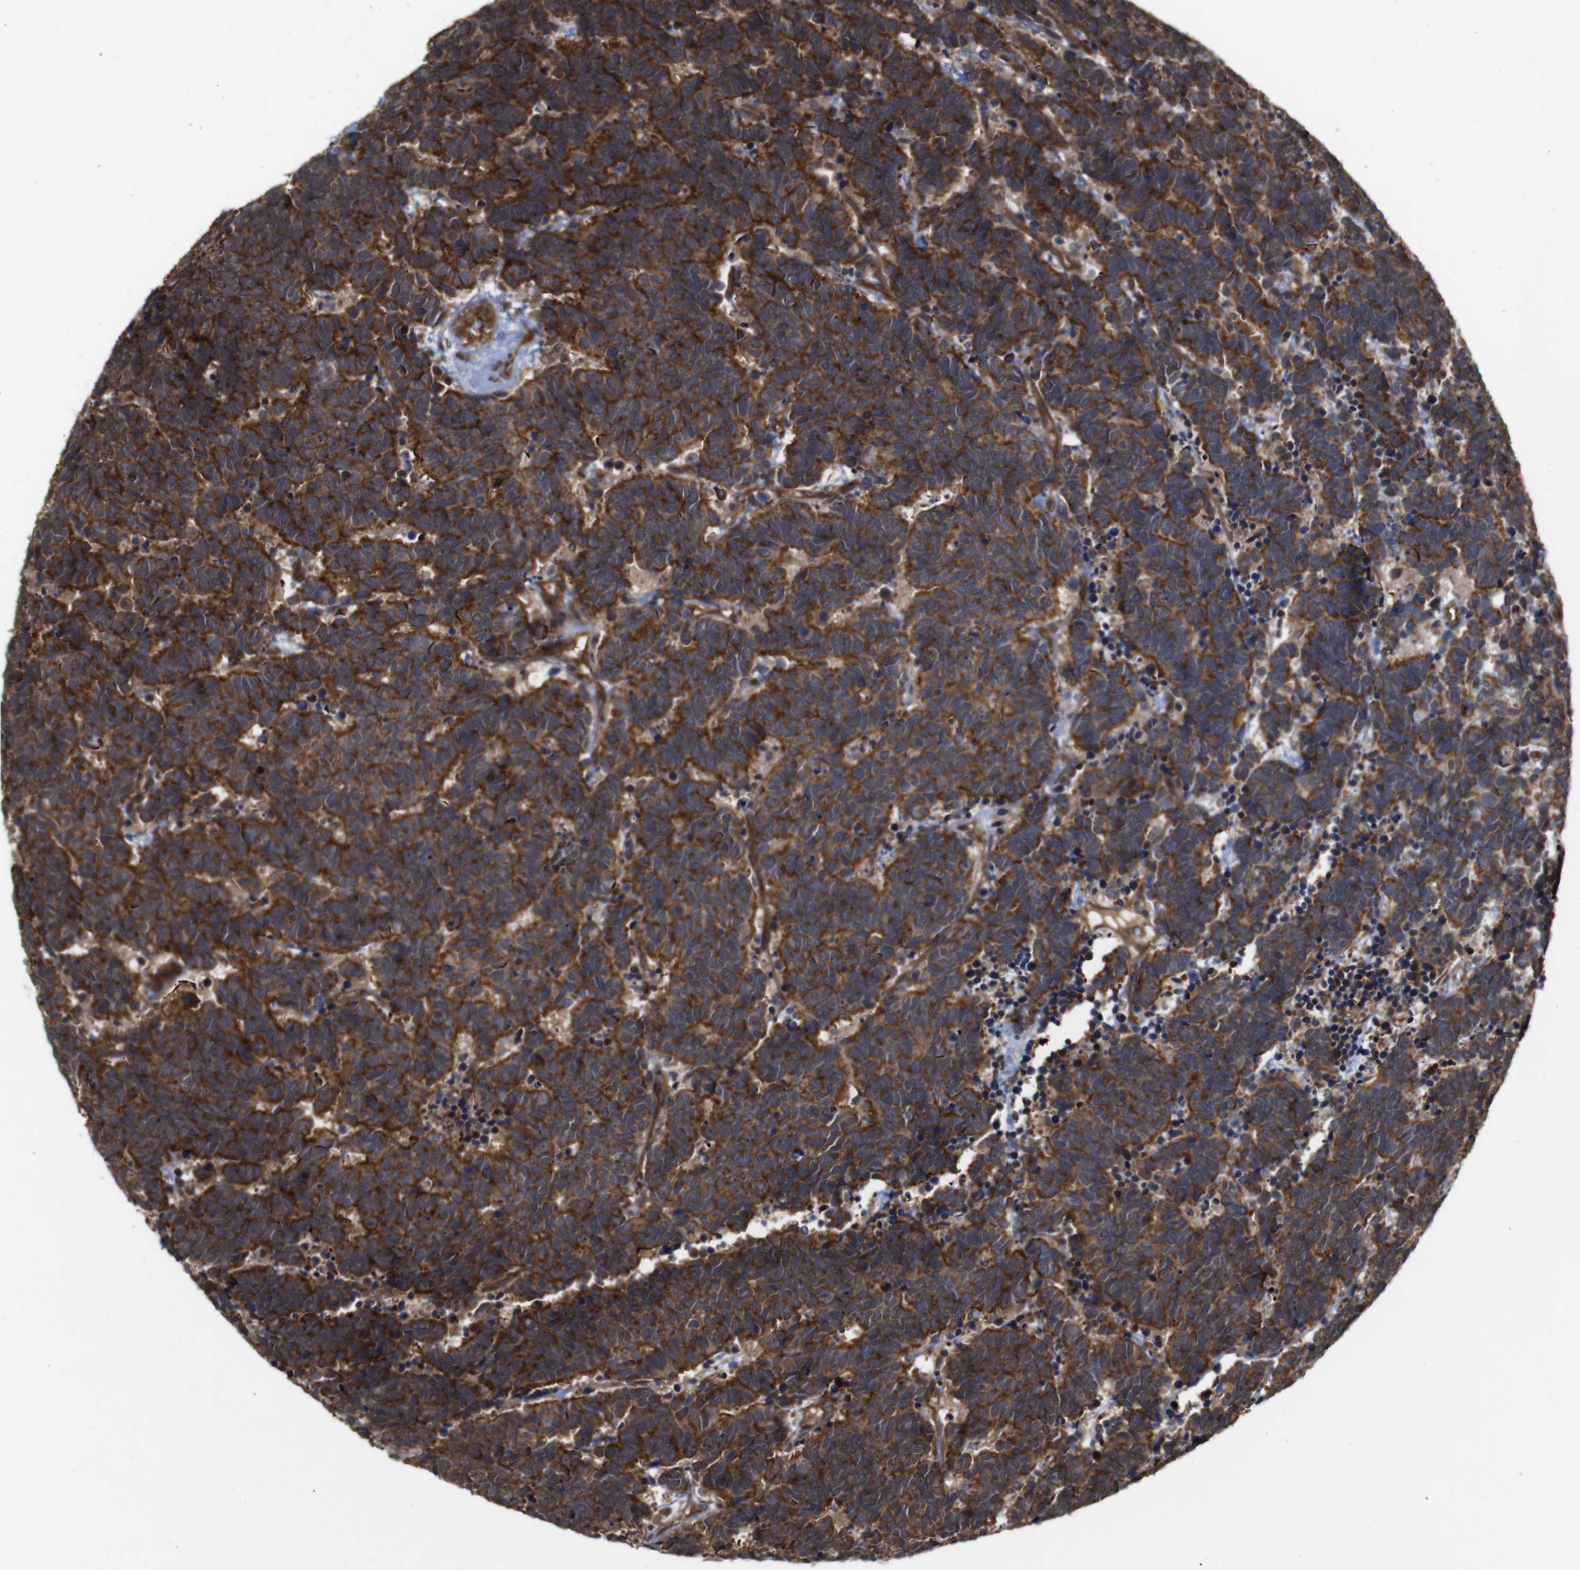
{"staining": {"intensity": "strong", "quantity": ">75%", "location": "cytoplasmic/membranous"}, "tissue": "carcinoid", "cell_type": "Tumor cells", "image_type": "cancer", "snomed": [{"axis": "morphology", "description": "Carcinoma, NOS"}, {"axis": "morphology", "description": "Carcinoid, malignant, NOS"}, {"axis": "topography", "description": "Urinary bladder"}], "caption": "Strong cytoplasmic/membranous expression for a protein is seen in approximately >75% of tumor cells of carcinoid using IHC.", "gene": "NANOS1", "patient": {"sex": "male", "age": 57}}